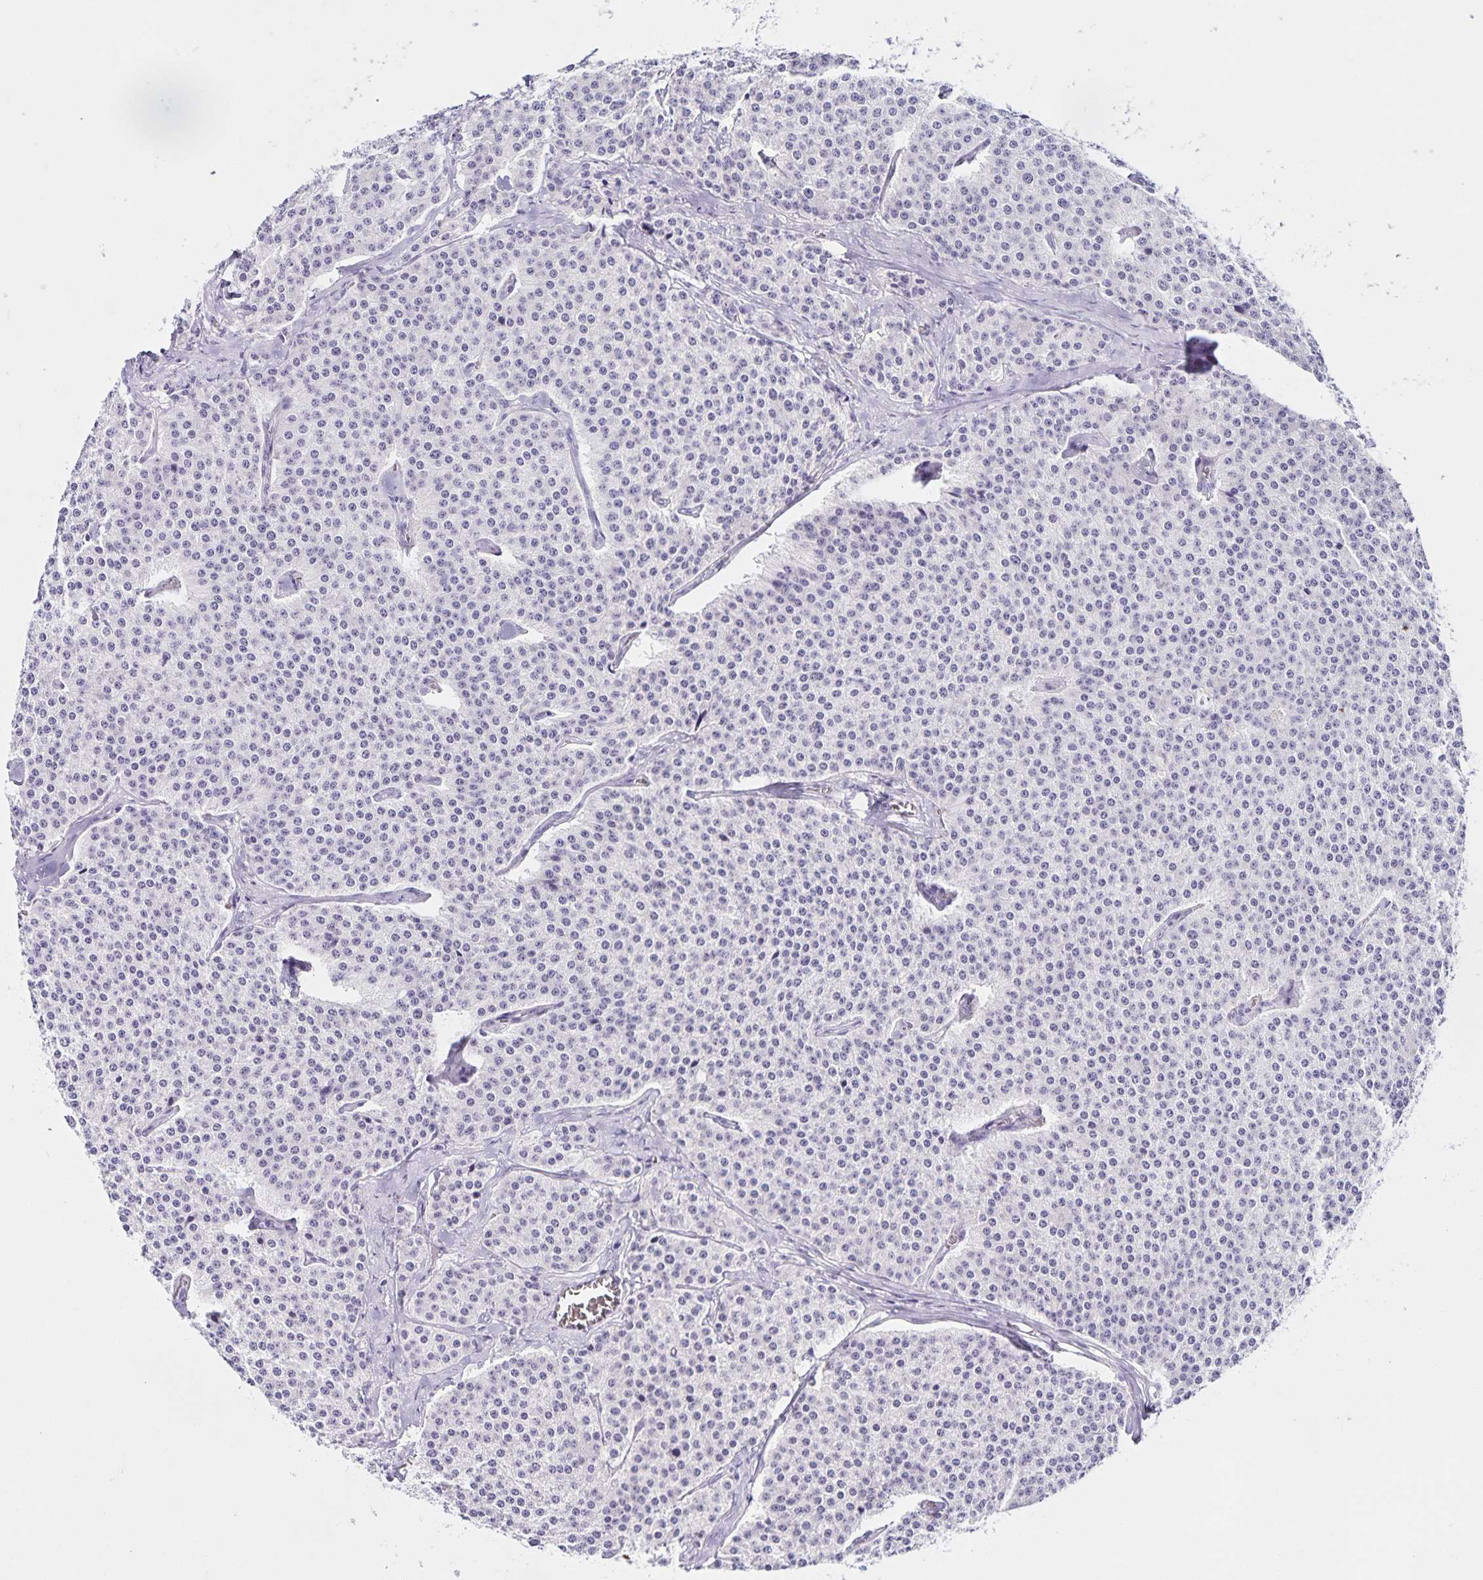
{"staining": {"intensity": "negative", "quantity": "none", "location": "none"}, "tissue": "carcinoid", "cell_type": "Tumor cells", "image_type": "cancer", "snomed": [{"axis": "morphology", "description": "Carcinoid, malignant, NOS"}, {"axis": "topography", "description": "Small intestine"}], "caption": "An image of malignant carcinoid stained for a protein displays no brown staining in tumor cells.", "gene": "FAM170A", "patient": {"sex": "female", "age": 64}}